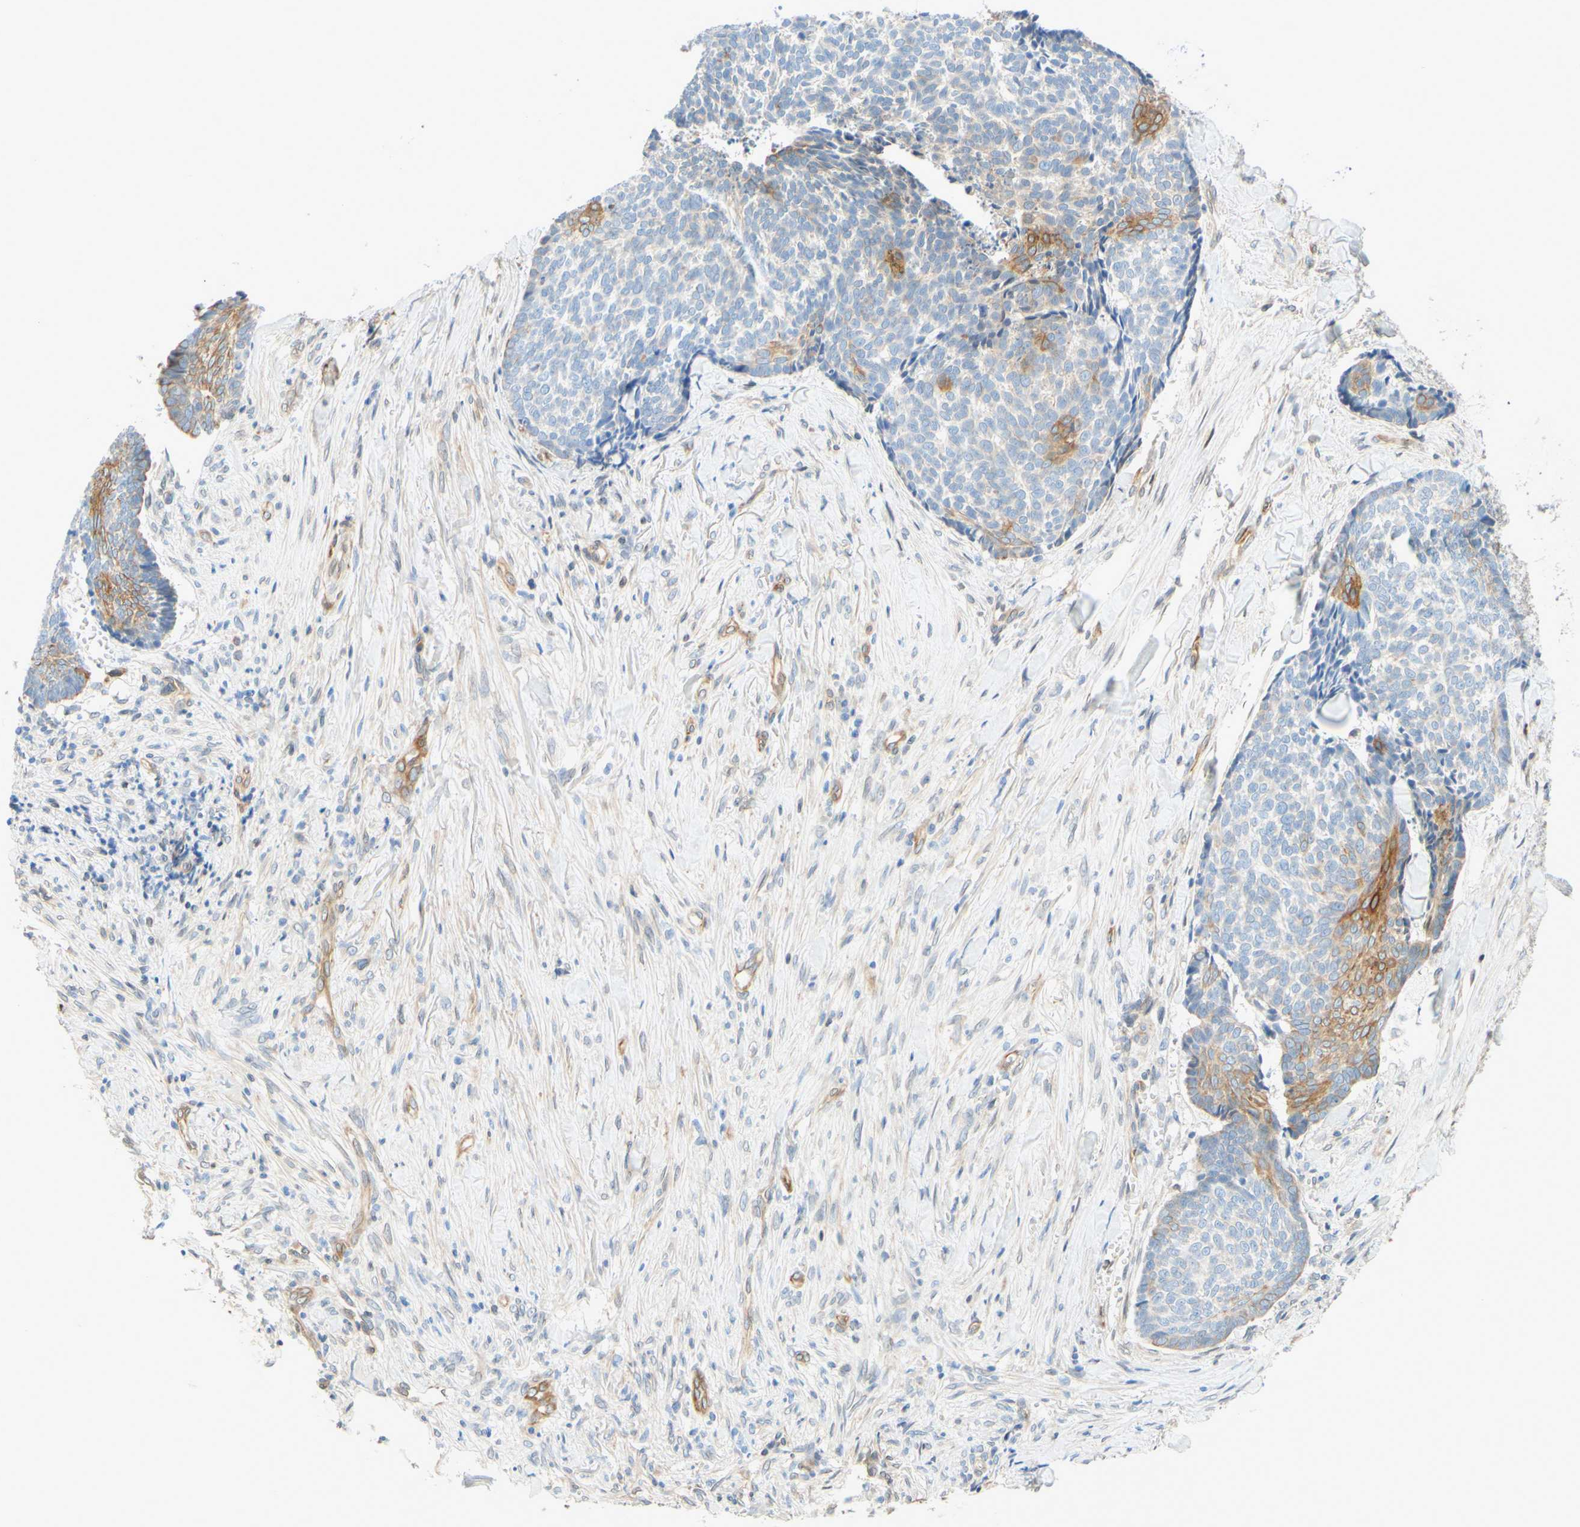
{"staining": {"intensity": "moderate", "quantity": "<25%", "location": "cytoplasmic/membranous"}, "tissue": "skin cancer", "cell_type": "Tumor cells", "image_type": "cancer", "snomed": [{"axis": "morphology", "description": "Basal cell carcinoma"}, {"axis": "topography", "description": "Skin"}], "caption": "Protein positivity by immunohistochemistry exhibits moderate cytoplasmic/membranous positivity in about <25% of tumor cells in basal cell carcinoma (skin). (Brightfield microscopy of DAB IHC at high magnification).", "gene": "ENDOD1", "patient": {"sex": "male", "age": 84}}